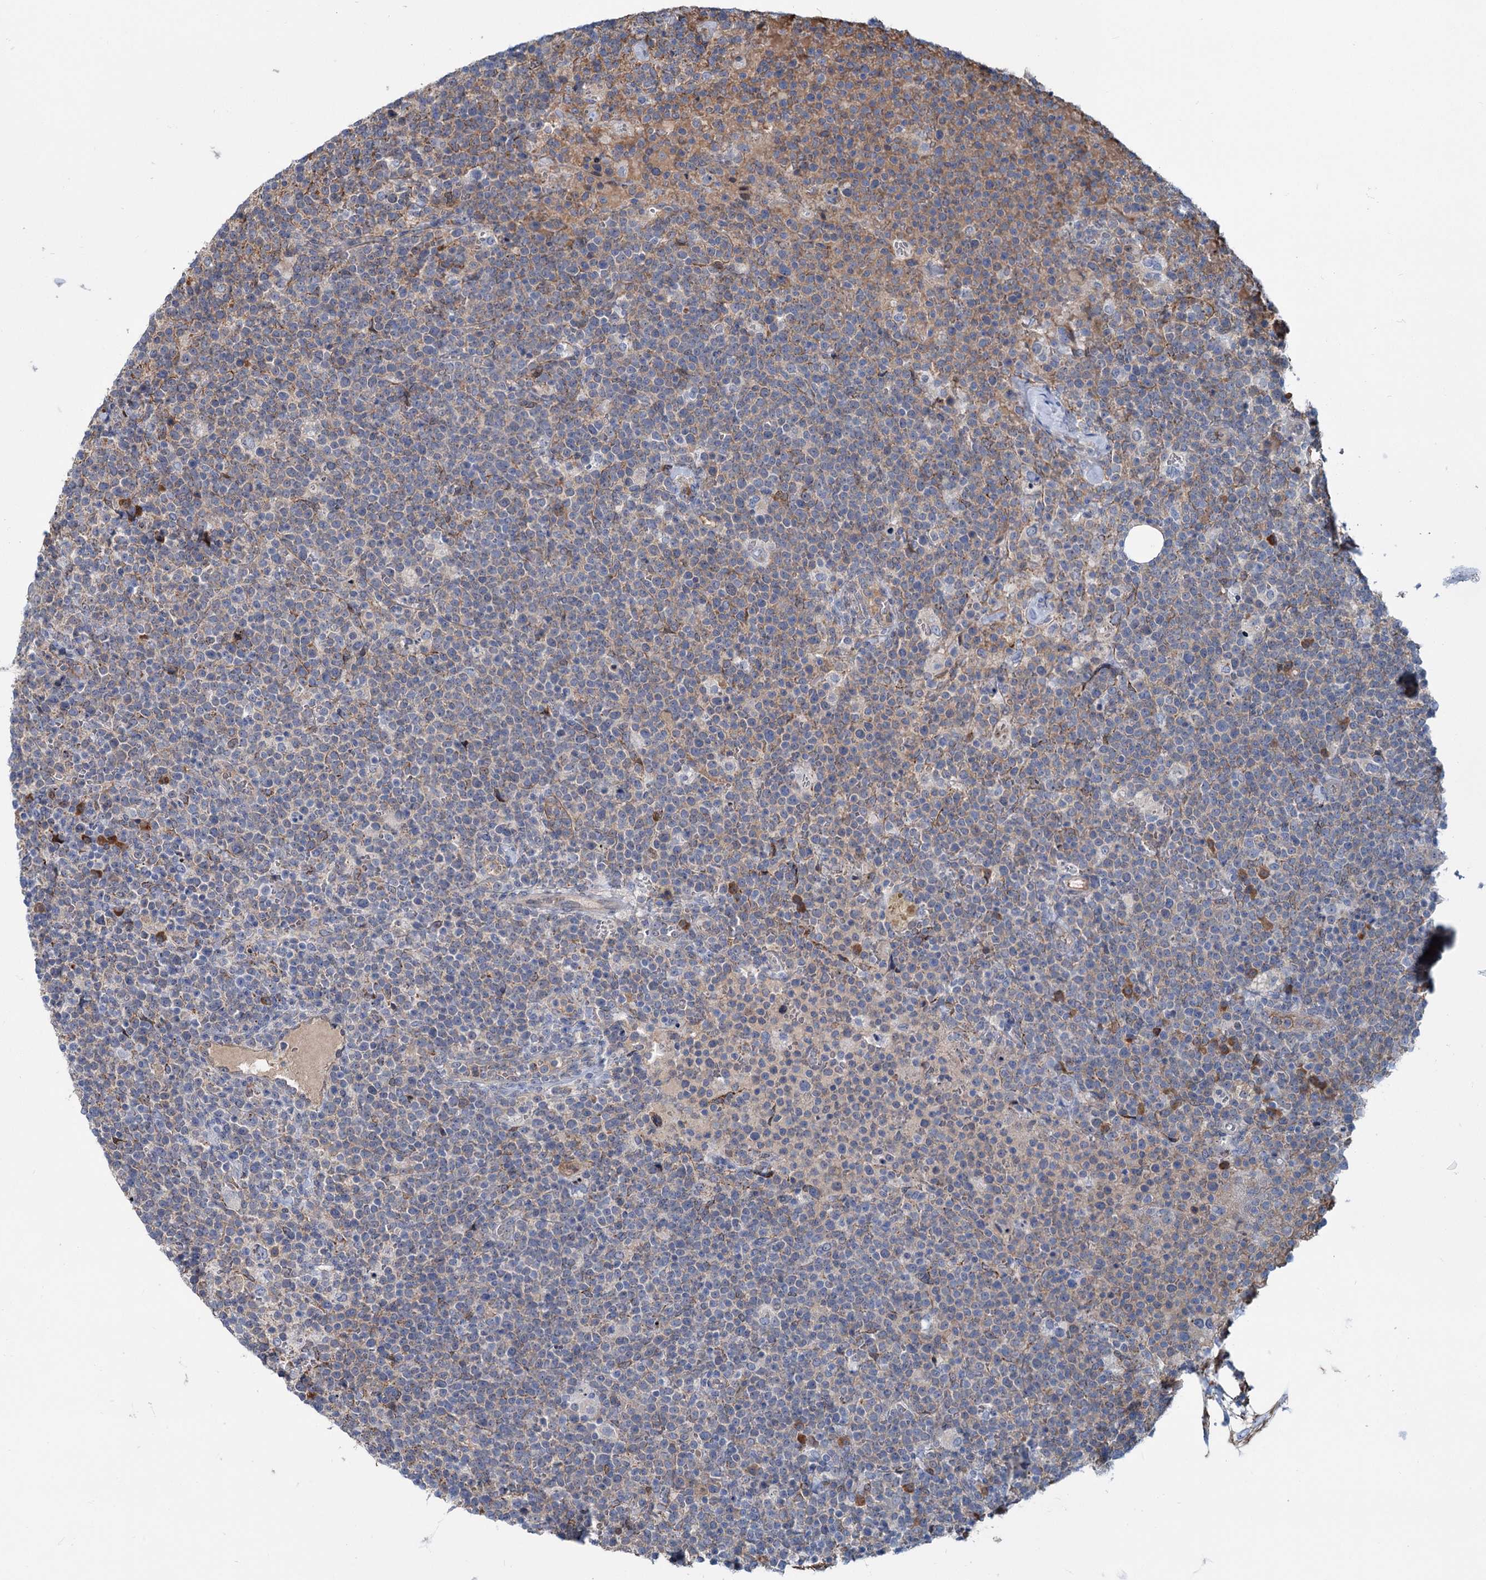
{"staining": {"intensity": "weak", "quantity": "<25%", "location": "cytoplasmic/membranous"}, "tissue": "lymphoma", "cell_type": "Tumor cells", "image_type": "cancer", "snomed": [{"axis": "morphology", "description": "Malignant lymphoma, non-Hodgkin's type, High grade"}, {"axis": "topography", "description": "Lymph node"}], "caption": "Immunohistochemical staining of human lymphoma reveals no significant positivity in tumor cells. (Brightfield microscopy of DAB immunohistochemistry (IHC) at high magnification).", "gene": "LPIN1", "patient": {"sex": "male", "age": 61}}